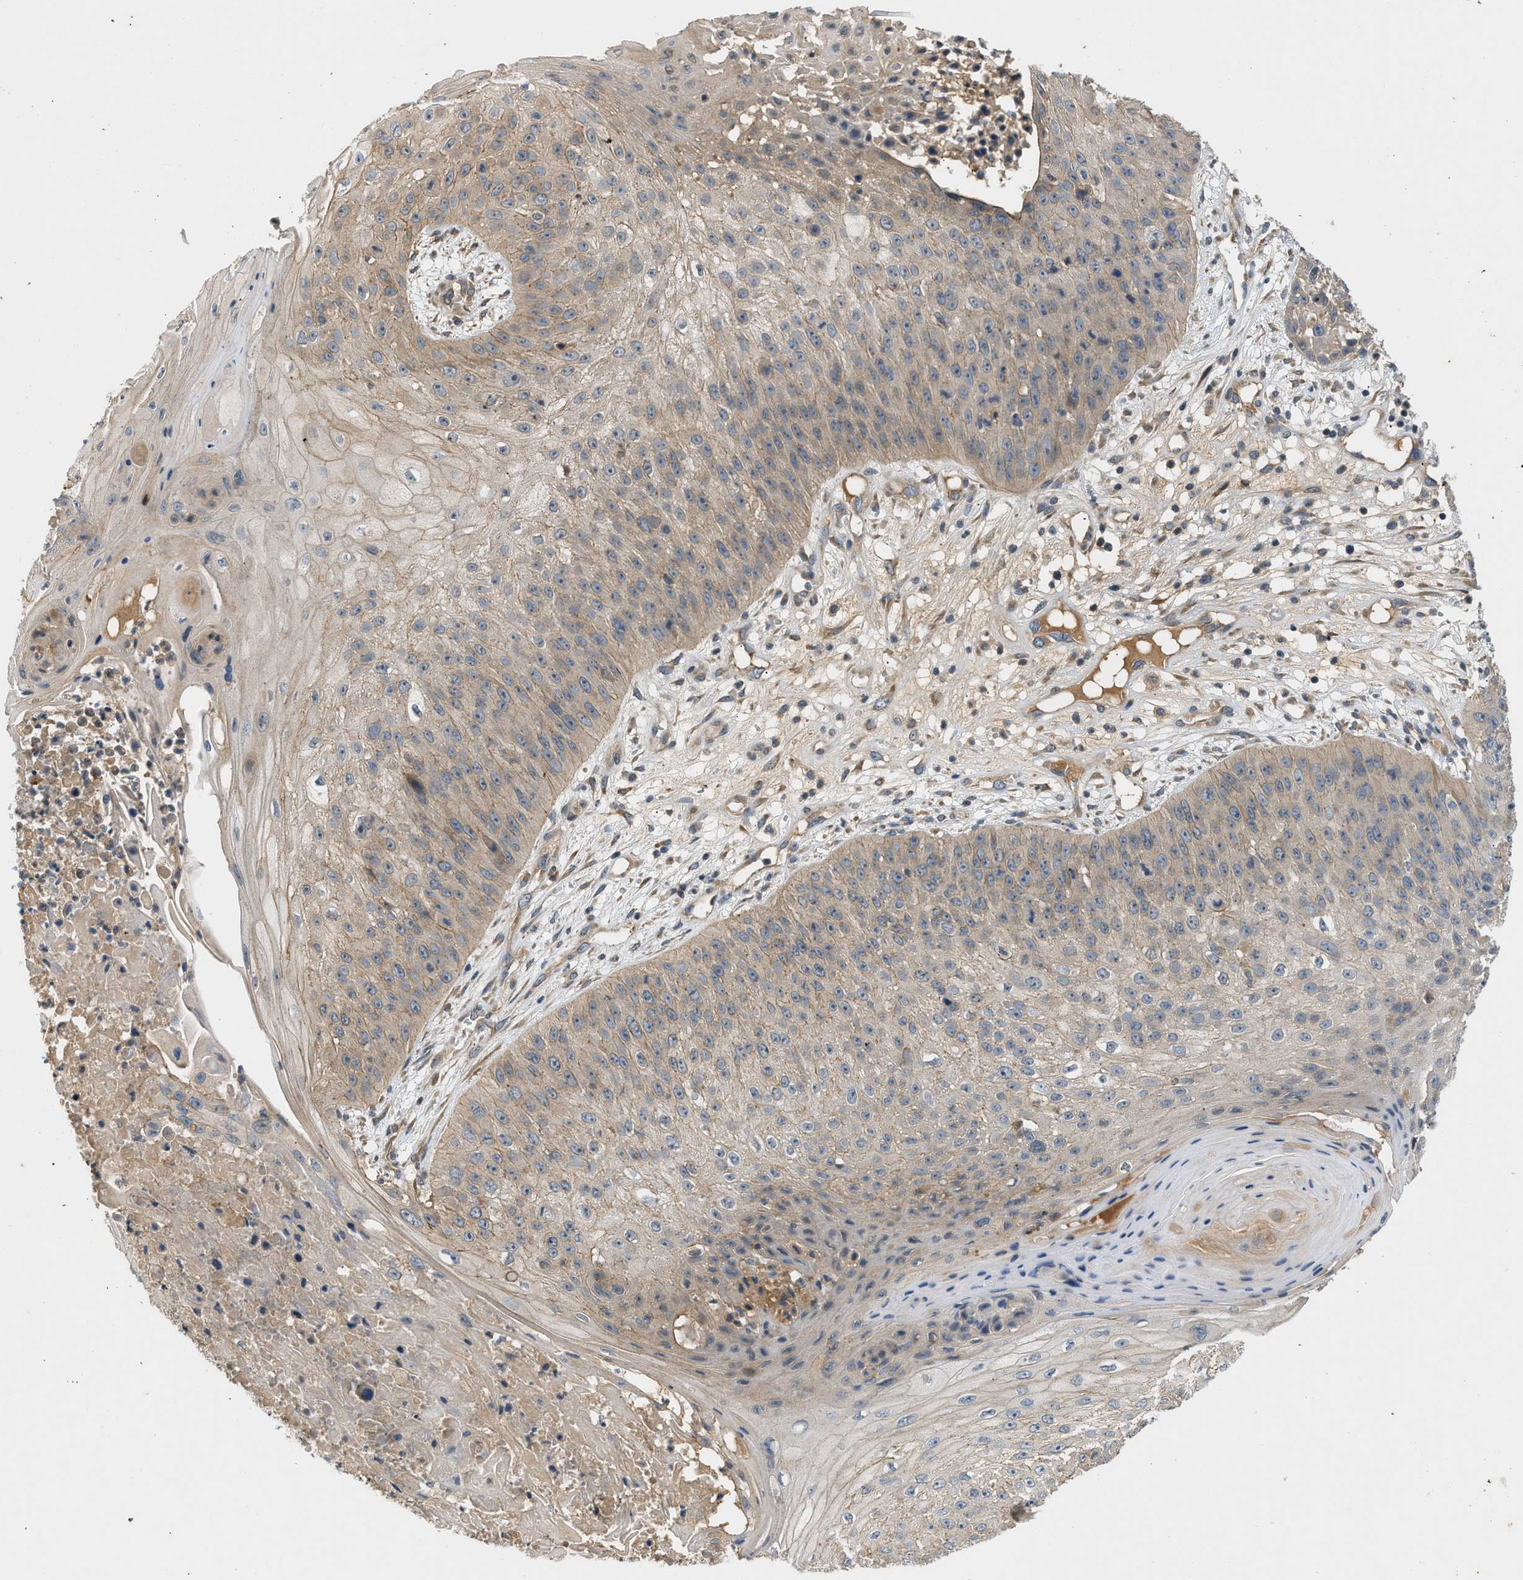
{"staining": {"intensity": "weak", "quantity": "<25%", "location": "cytoplasmic/membranous"}, "tissue": "skin cancer", "cell_type": "Tumor cells", "image_type": "cancer", "snomed": [{"axis": "morphology", "description": "Squamous cell carcinoma, NOS"}, {"axis": "topography", "description": "Skin"}], "caption": "Immunohistochemical staining of human squamous cell carcinoma (skin) demonstrates no significant positivity in tumor cells.", "gene": "ADCY8", "patient": {"sex": "female", "age": 80}}